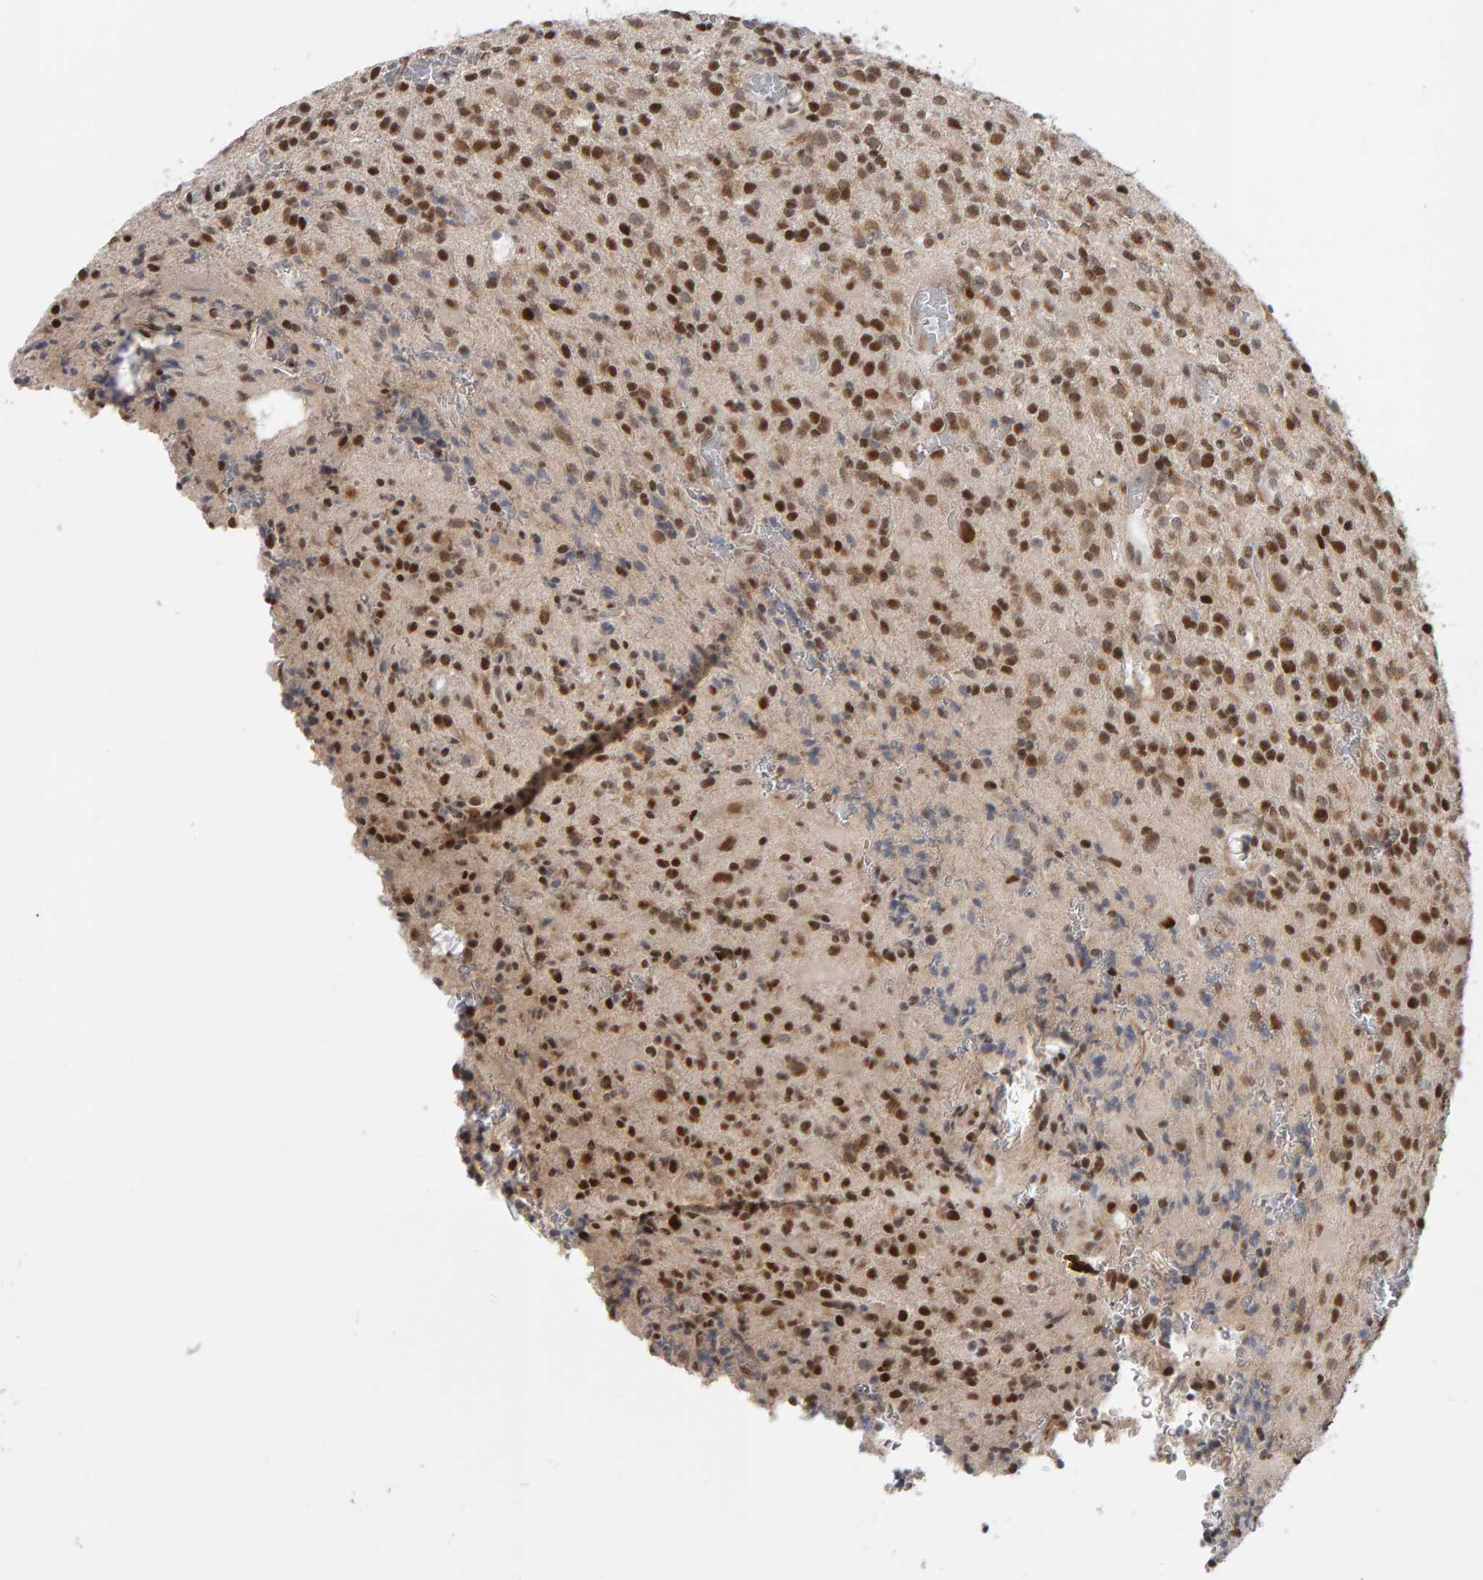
{"staining": {"intensity": "moderate", "quantity": ">75%", "location": "nuclear"}, "tissue": "glioma", "cell_type": "Tumor cells", "image_type": "cancer", "snomed": [{"axis": "morphology", "description": "Glioma, malignant, High grade"}, {"axis": "topography", "description": "Brain"}], "caption": "Malignant high-grade glioma stained for a protein reveals moderate nuclear positivity in tumor cells.", "gene": "ATF7IP", "patient": {"sex": "male", "age": 34}}